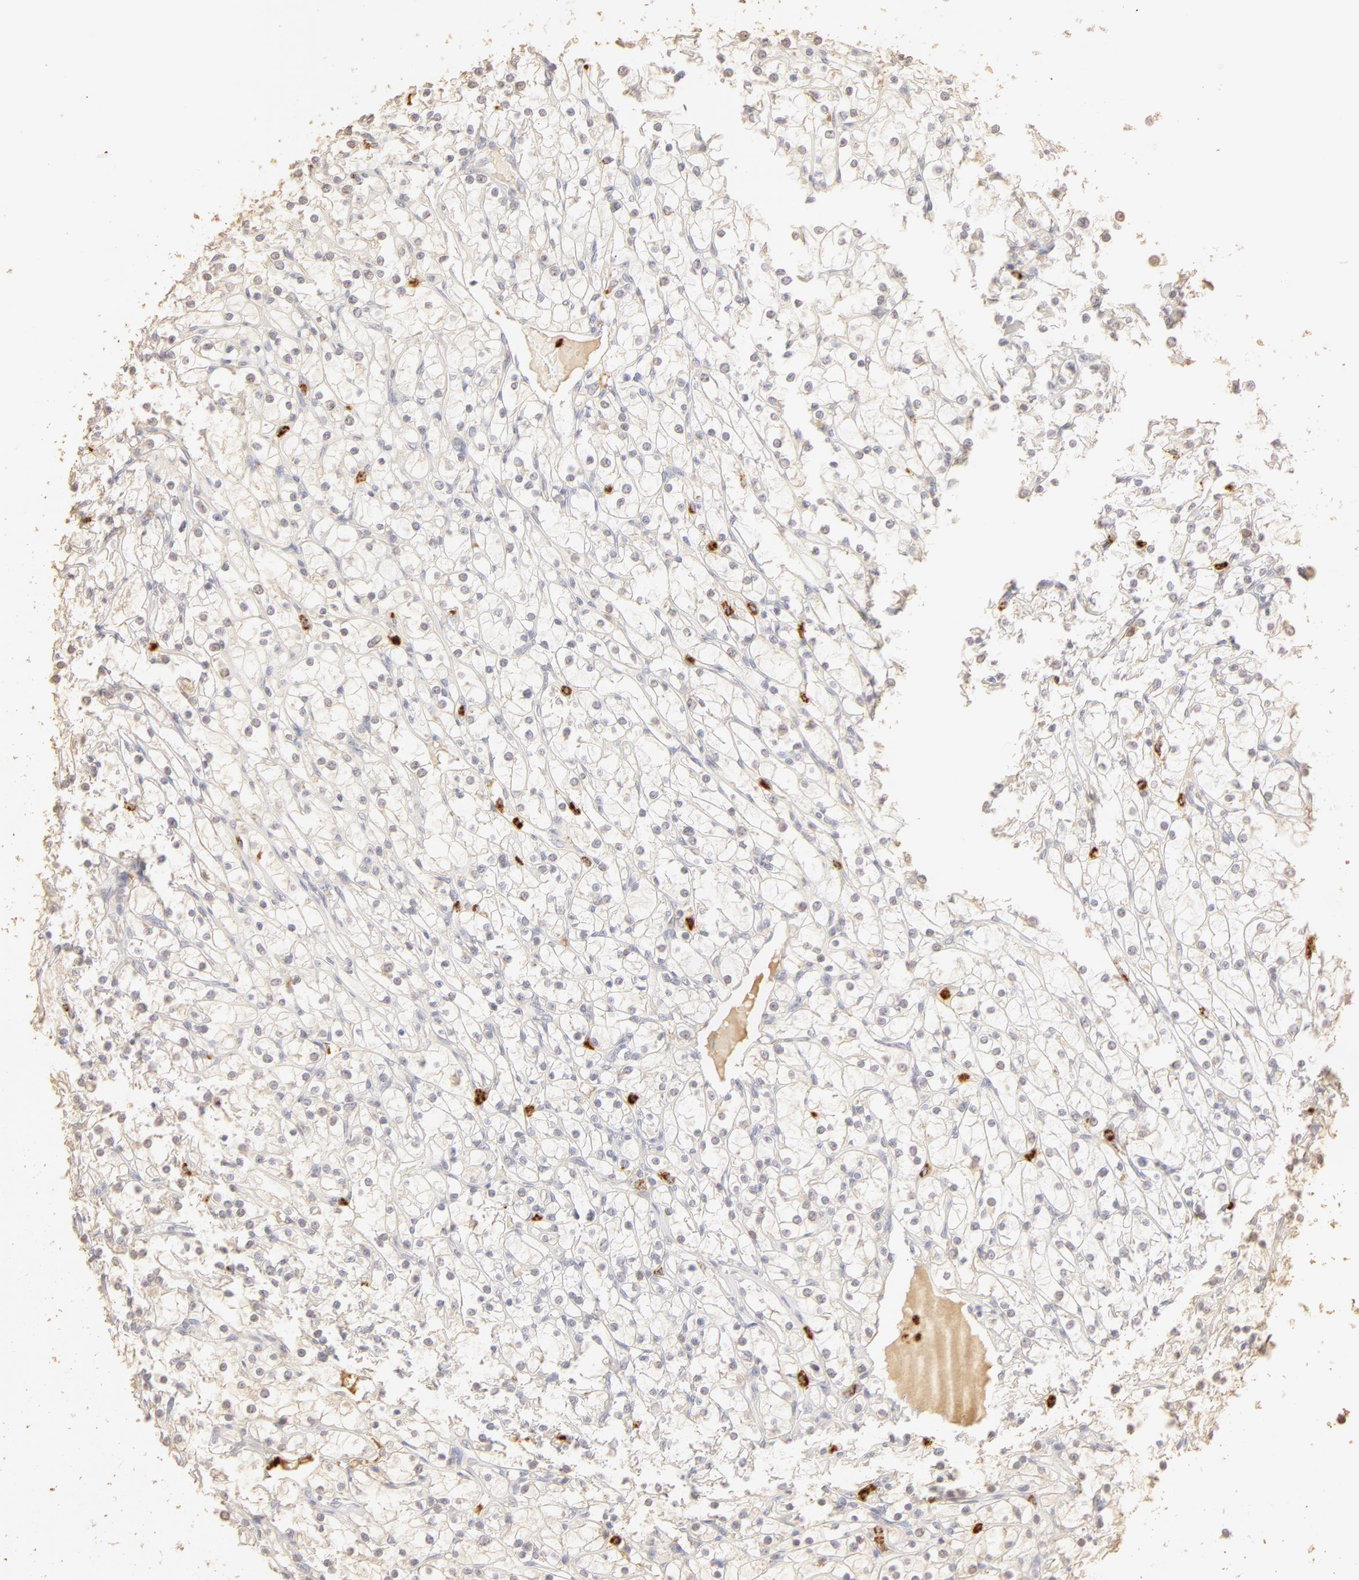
{"staining": {"intensity": "negative", "quantity": "none", "location": "none"}, "tissue": "renal cancer", "cell_type": "Tumor cells", "image_type": "cancer", "snomed": [{"axis": "morphology", "description": "Adenocarcinoma, NOS"}, {"axis": "topography", "description": "Kidney"}], "caption": "Image shows no significant protein staining in tumor cells of adenocarcinoma (renal).", "gene": "C1R", "patient": {"sex": "female", "age": 73}}